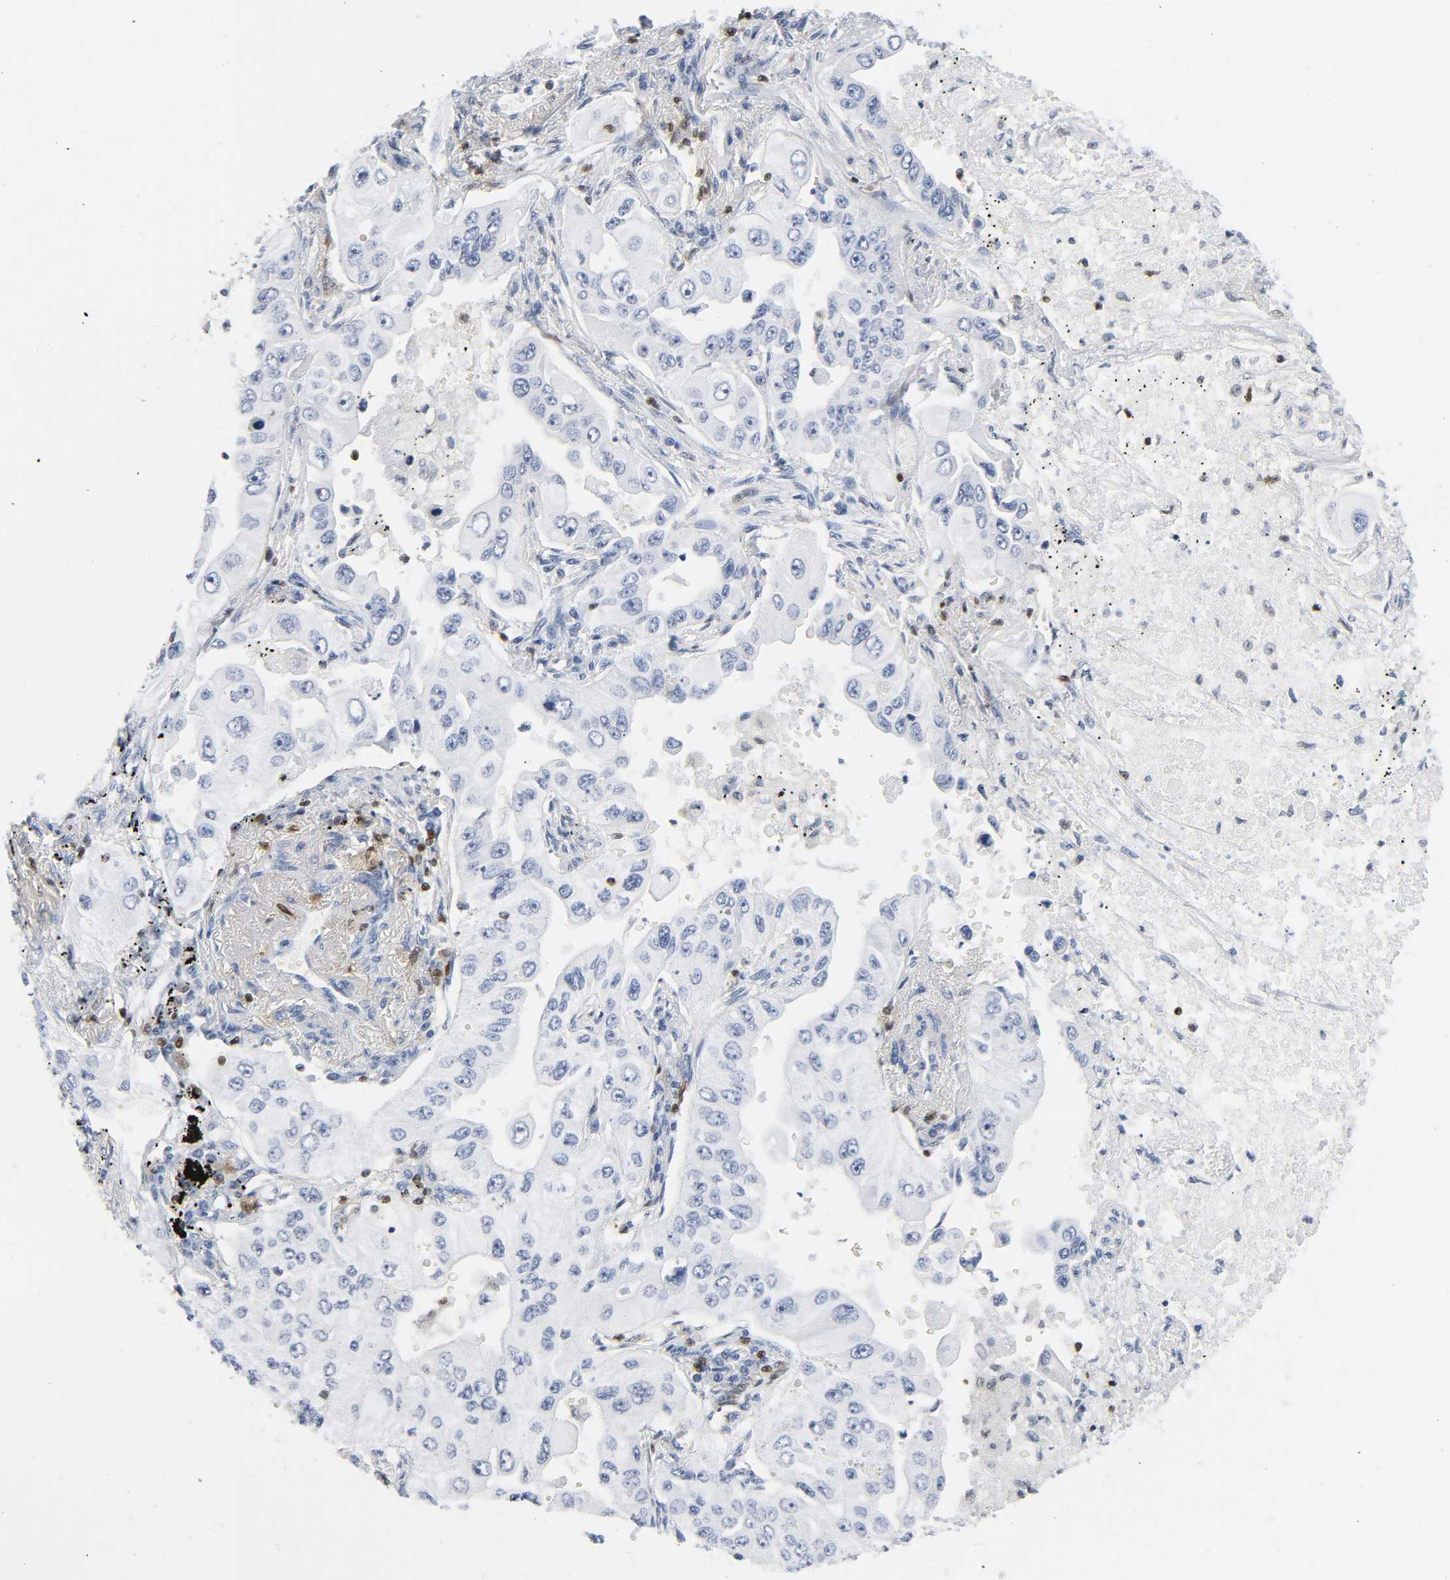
{"staining": {"intensity": "negative", "quantity": "none", "location": "none"}, "tissue": "lung cancer", "cell_type": "Tumor cells", "image_type": "cancer", "snomed": [{"axis": "morphology", "description": "Adenocarcinoma, NOS"}, {"axis": "topography", "description": "Lung"}], "caption": "The micrograph demonstrates no significant staining in tumor cells of adenocarcinoma (lung).", "gene": "DOK2", "patient": {"sex": "male", "age": 84}}